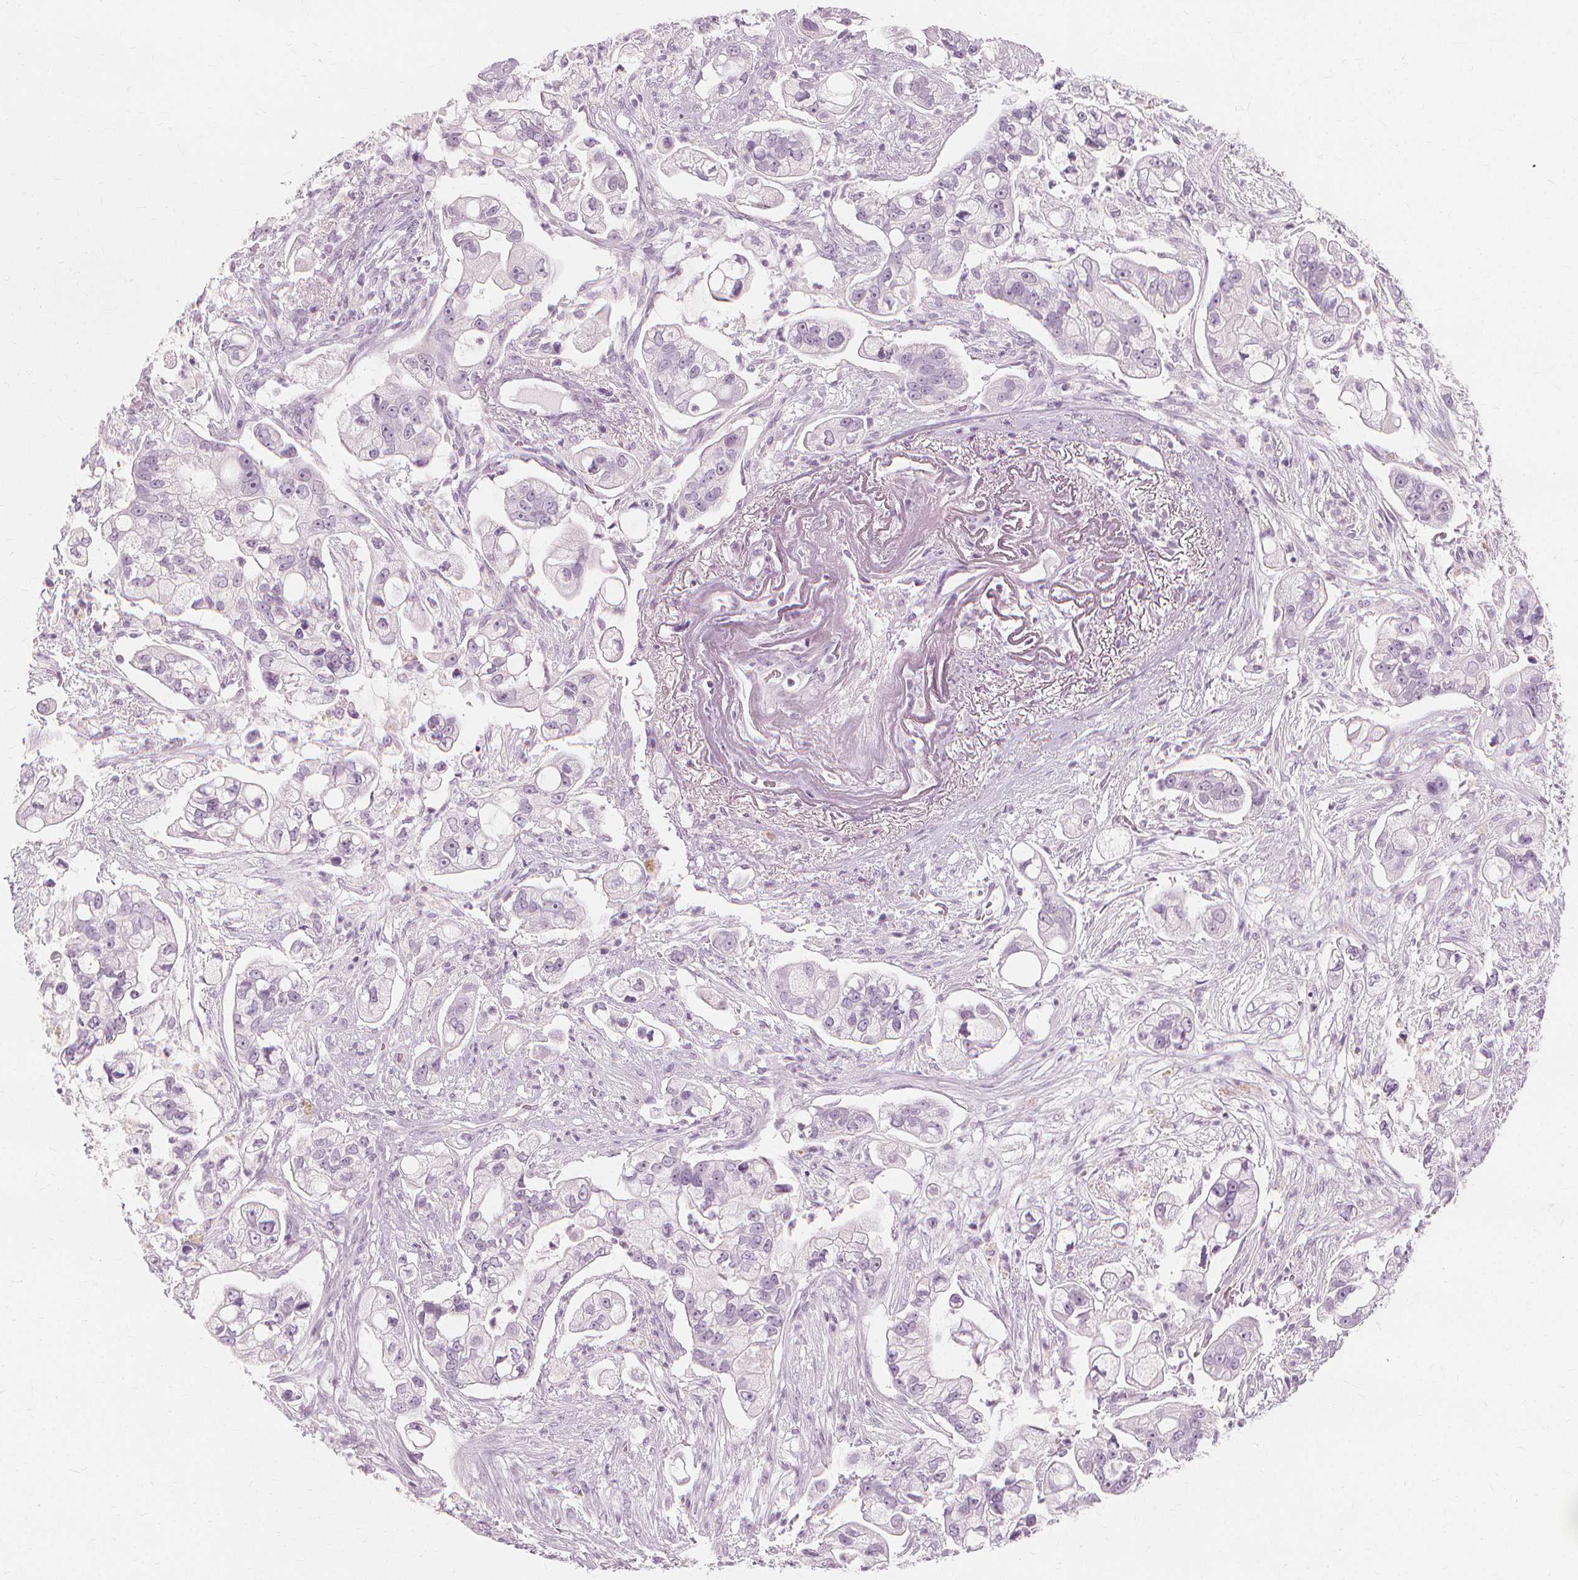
{"staining": {"intensity": "negative", "quantity": "none", "location": "none"}, "tissue": "pancreatic cancer", "cell_type": "Tumor cells", "image_type": "cancer", "snomed": [{"axis": "morphology", "description": "Adenocarcinoma, NOS"}, {"axis": "topography", "description": "Pancreas"}], "caption": "The histopathology image exhibits no significant positivity in tumor cells of pancreatic cancer.", "gene": "MUC12", "patient": {"sex": "female", "age": 69}}